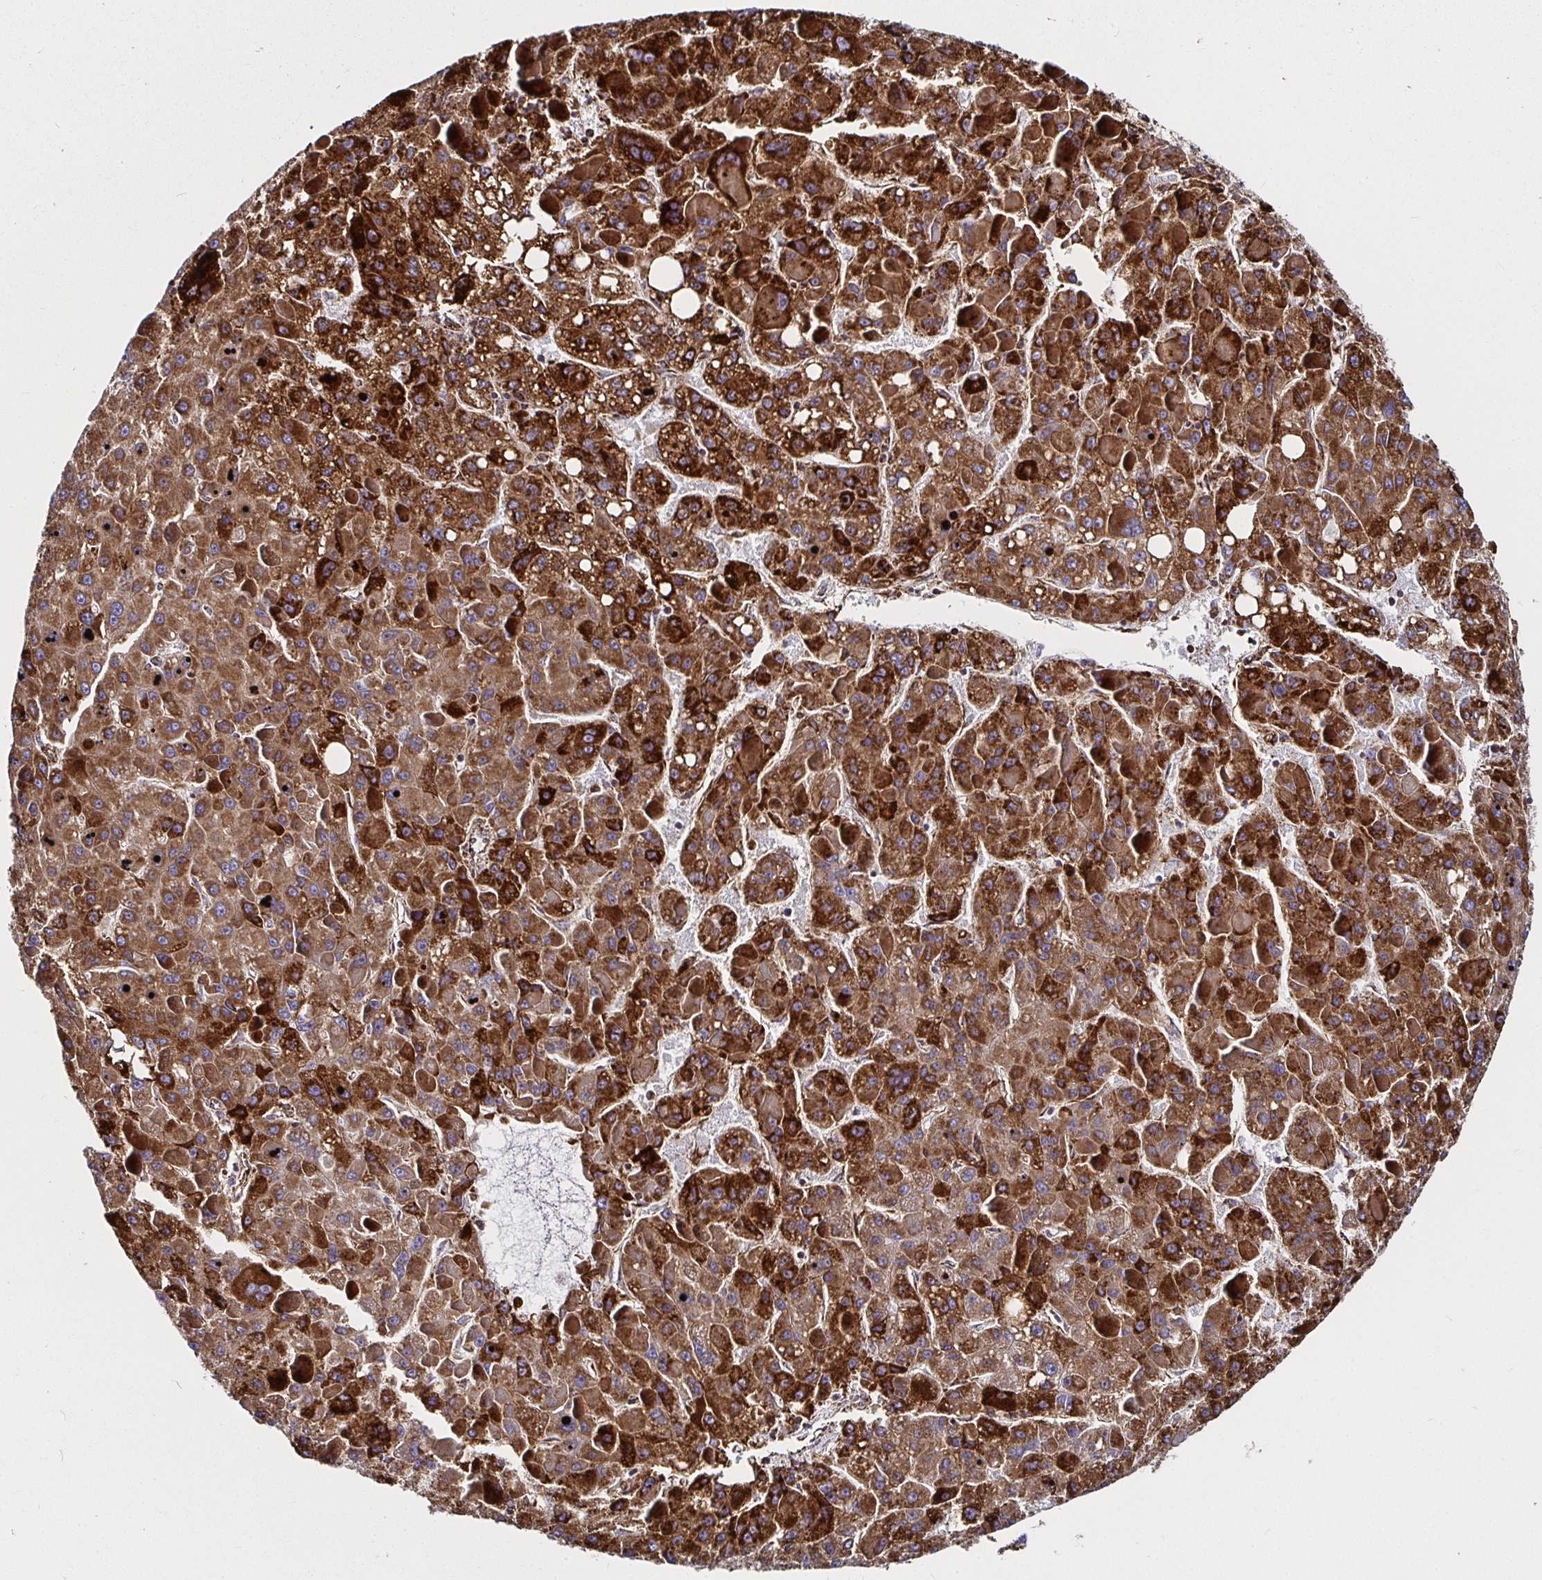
{"staining": {"intensity": "strong", "quantity": ">75%", "location": "cytoplasmic/membranous"}, "tissue": "liver cancer", "cell_type": "Tumor cells", "image_type": "cancer", "snomed": [{"axis": "morphology", "description": "Carcinoma, Hepatocellular, NOS"}, {"axis": "topography", "description": "Liver"}], "caption": "DAB (3,3'-diaminobenzidine) immunohistochemical staining of human liver cancer (hepatocellular carcinoma) exhibits strong cytoplasmic/membranous protein staining in about >75% of tumor cells.", "gene": "SMYD3", "patient": {"sex": "female", "age": 82}}